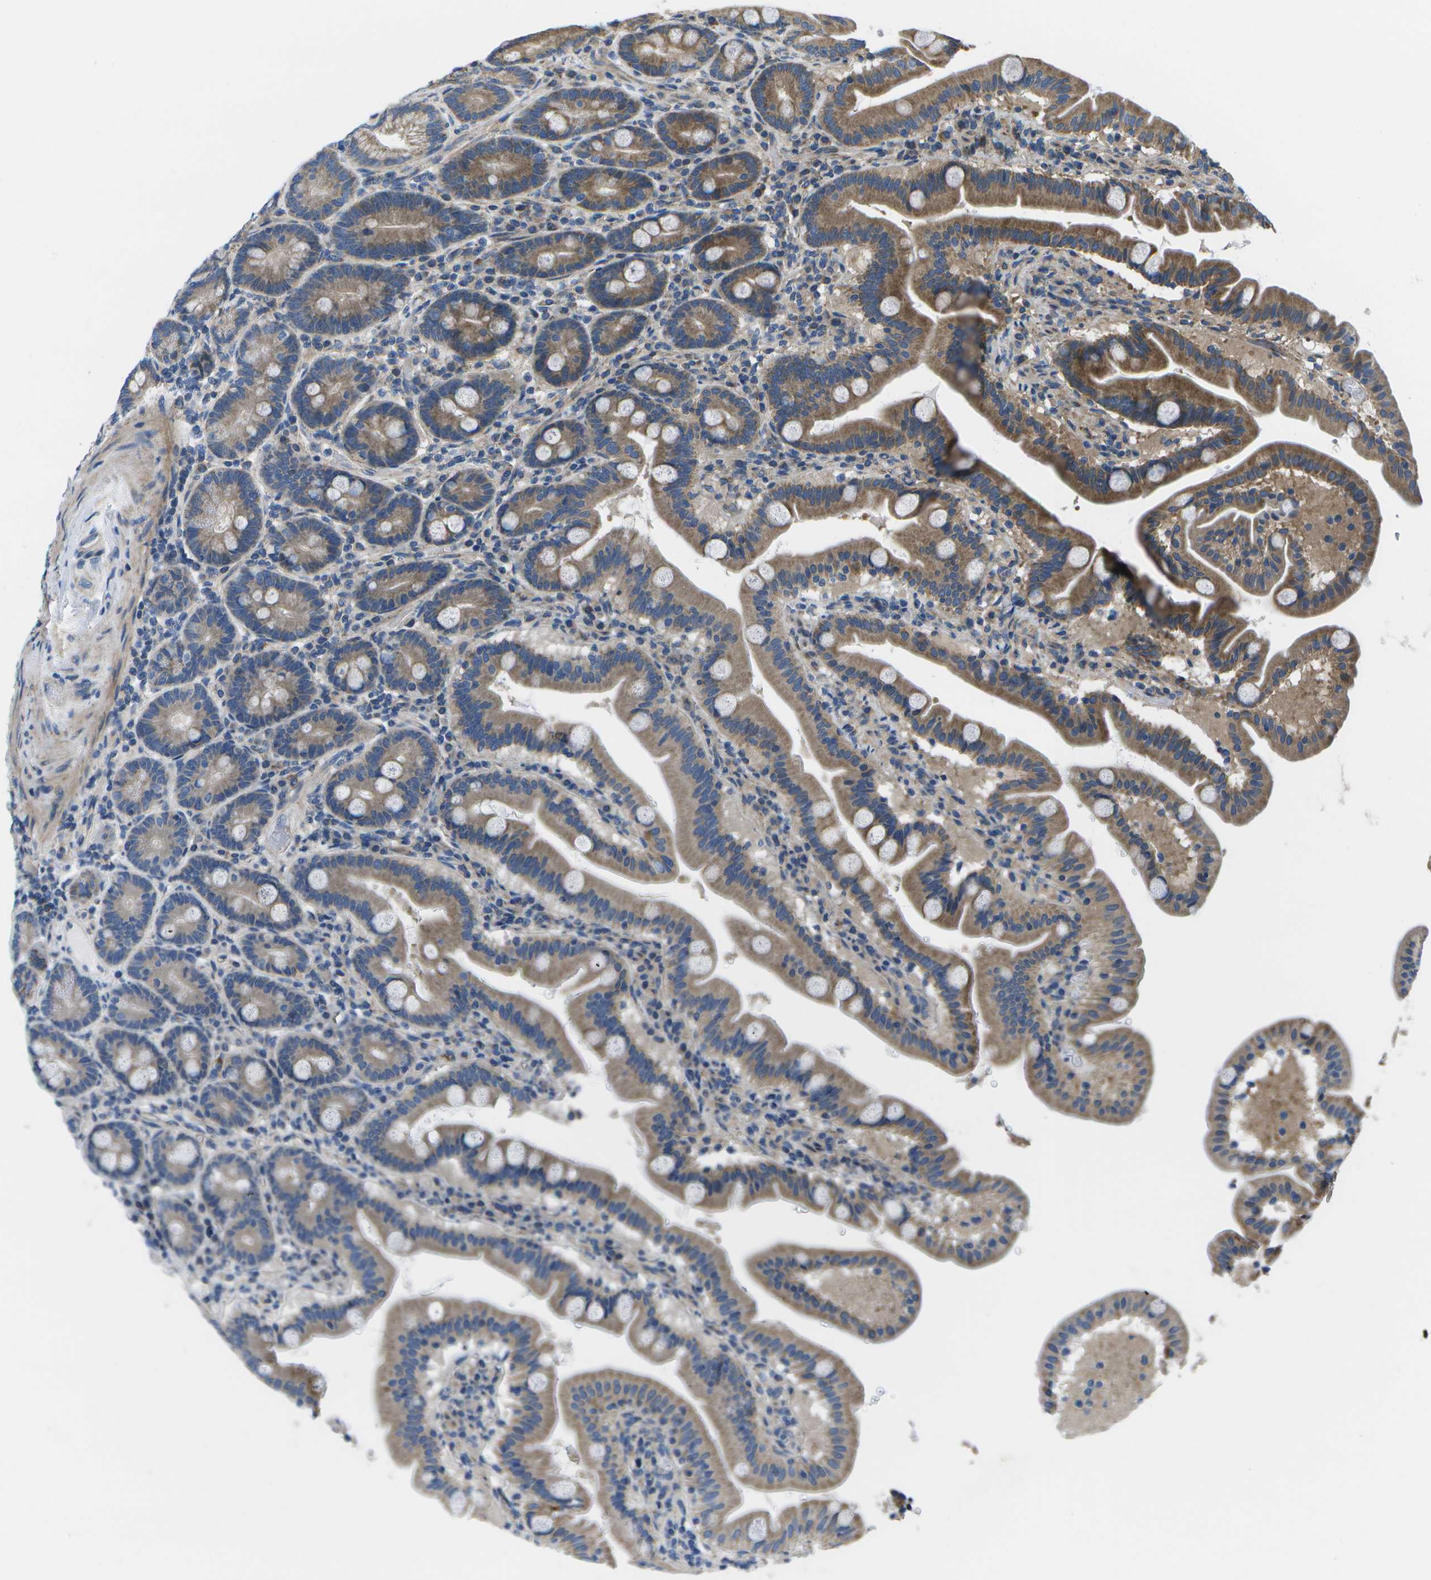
{"staining": {"intensity": "moderate", "quantity": ">75%", "location": "cytoplasmic/membranous"}, "tissue": "duodenum", "cell_type": "Glandular cells", "image_type": "normal", "snomed": [{"axis": "morphology", "description": "Normal tissue, NOS"}, {"axis": "topography", "description": "Duodenum"}], "caption": "High-magnification brightfield microscopy of unremarkable duodenum stained with DAB (brown) and counterstained with hematoxylin (blue). glandular cells exhibit moderate cytoplasmic/membranous staining is identified in approximately>75% of cells.", "gene": "MVK", "patient": {"sex": "male", "age": 54}}